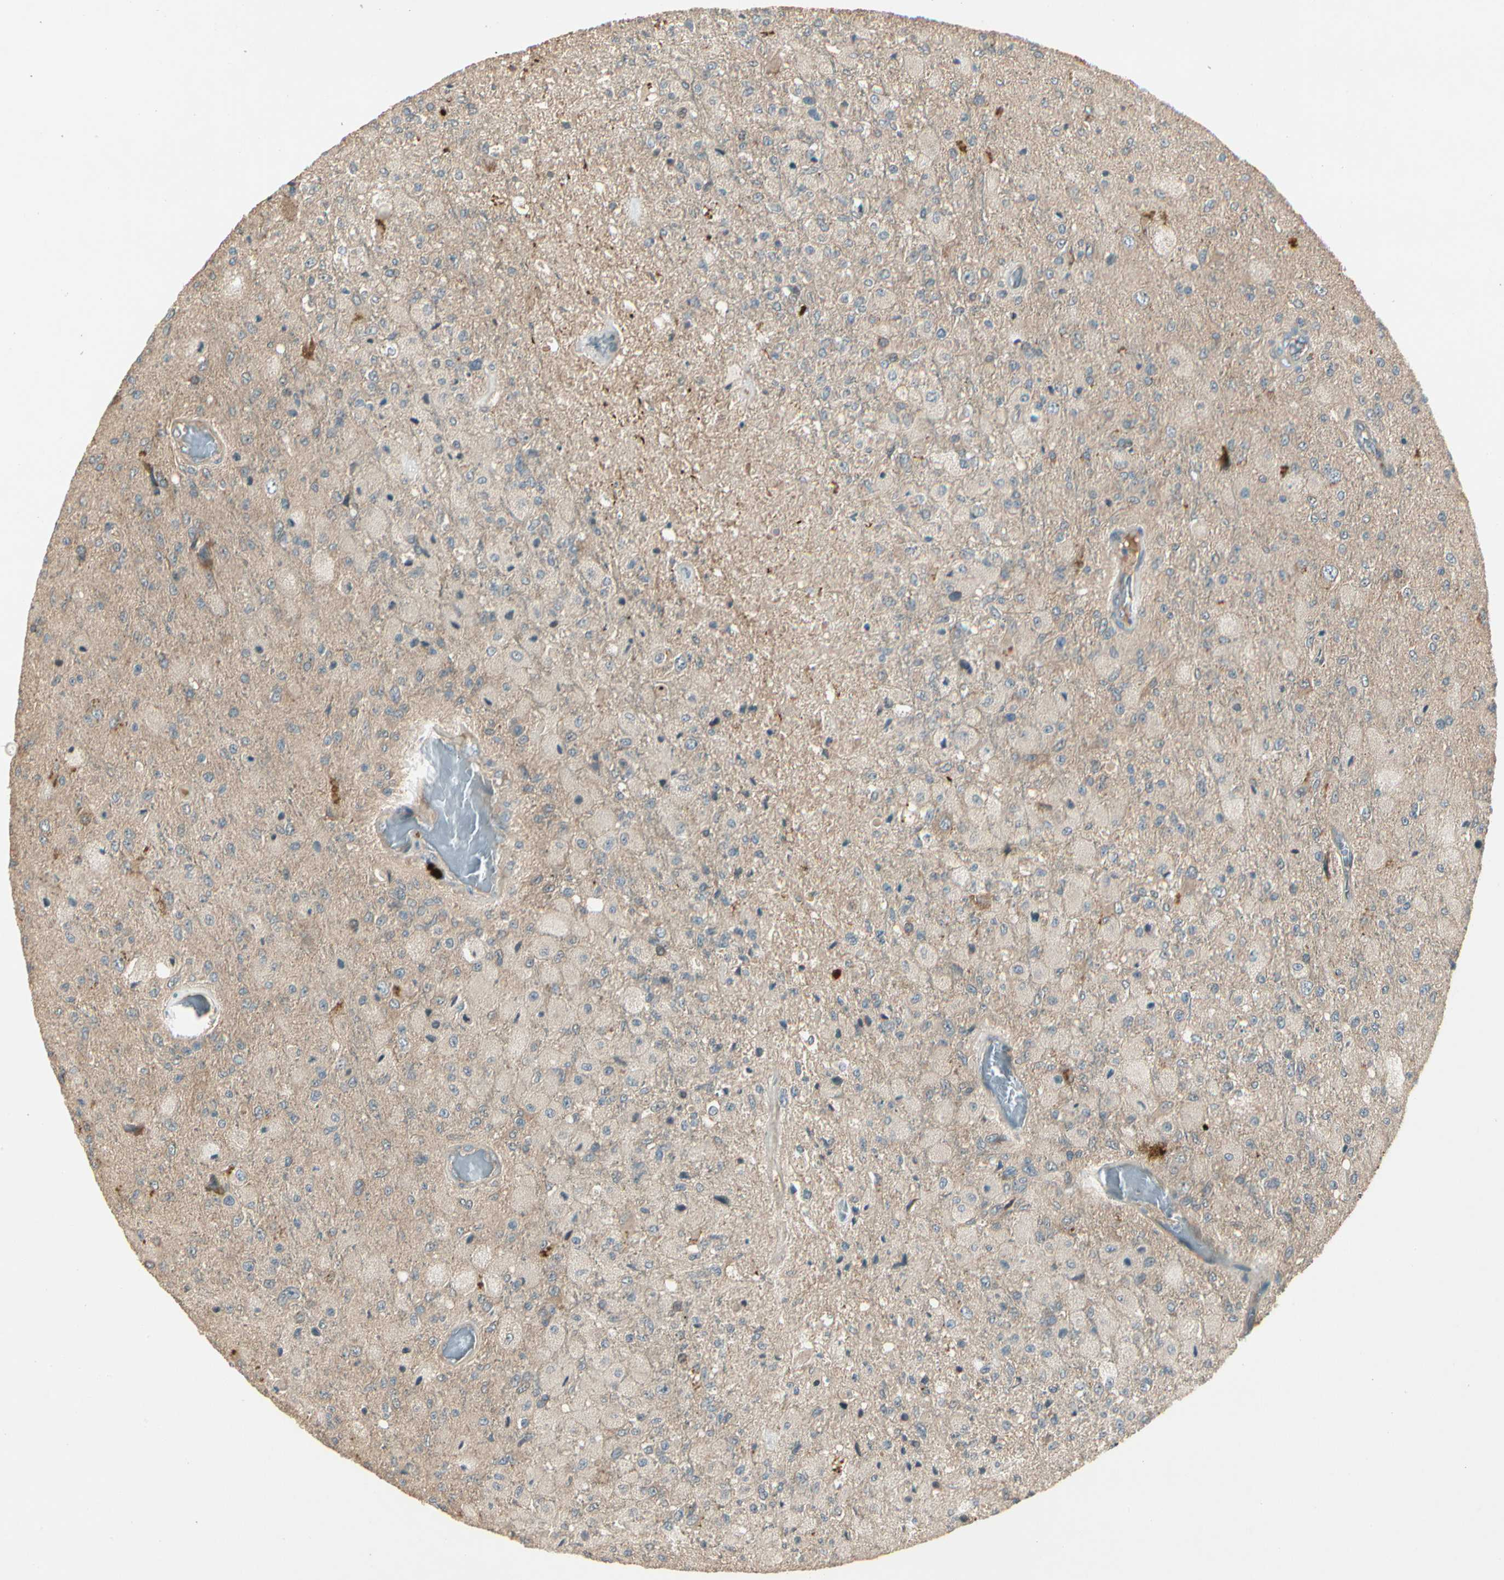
{"staining": {"intensity": "negative", "quantity": "none", "location": "none"}, "tissue": "glioma", "cell_type": "Tumor cells", "image_type": "cancer", "snomed": [{"axis": "morphology", "description": "Normal tissue, NOS"}, {"axis": "morphology", "description": "Glioma, malignant, High grade"}, {"axis": "topography", "description": "Cerebral cortex"}], "caption": "Micrograph shows no protein staining in tumor cells of glioma tissue.", "gene": "ACVR1", "patient": {"sex": "male", "age": 77}}